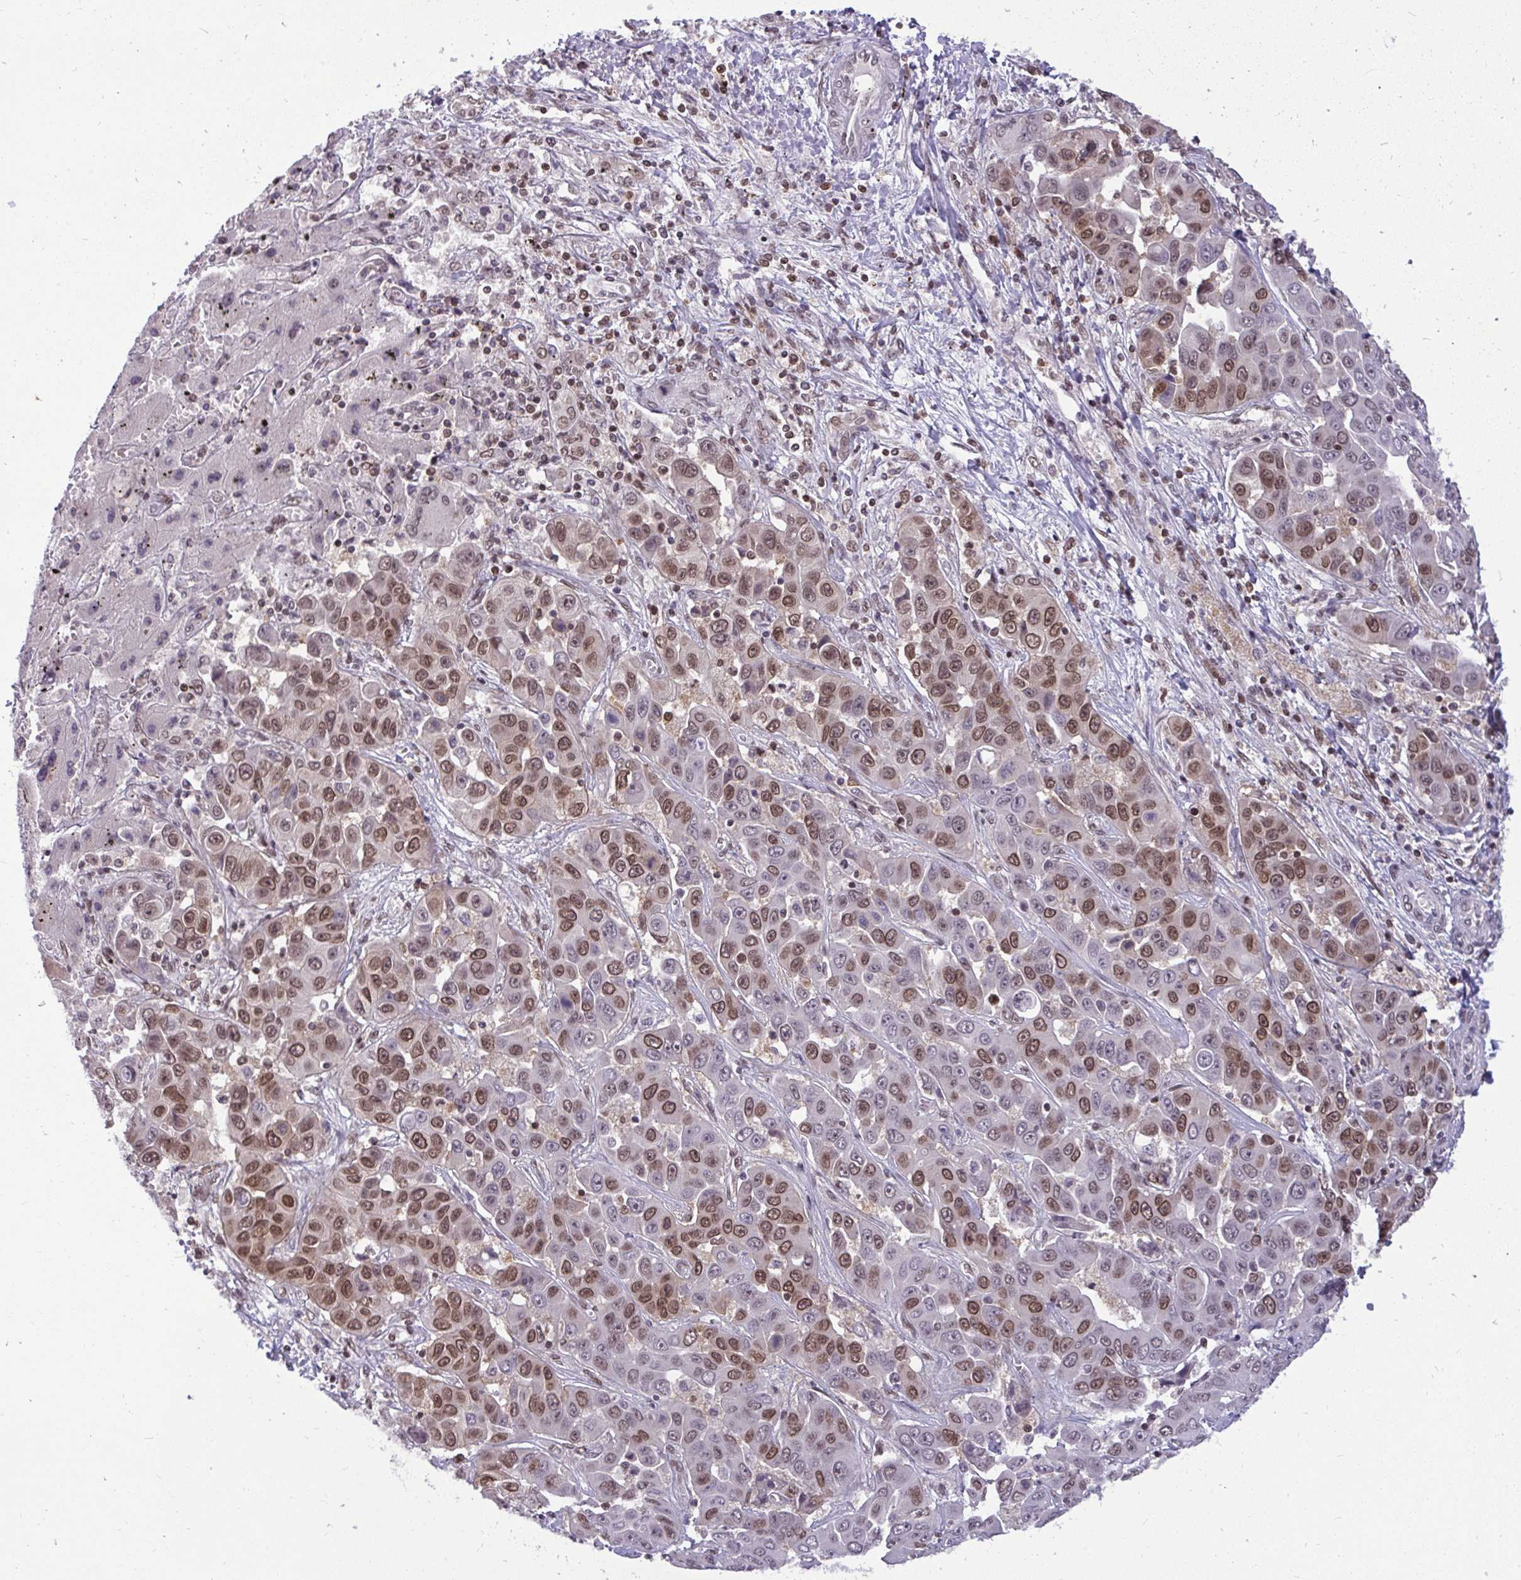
{"staining": {"intensity": "moderate", "quantity": "25%-75%", "location": "nuclear"}, "tissue": "liver cancer", "cell_type": "Tumor cells", "image_type": "cancer", "snomed": [{"axis": "morphology", "description": "Cholangiocarcinoma"}, {"axis": "topography", "description": "Liver"}], "caption": "Immunohistochemistry micrograph of neoplastic tissue: human cholangiocarcinoma (liver) stained using immunohistochemistry exhibits medium levels of moderate protein expression localized specifically in the nuclear of tumor cells, appearing as a nuclear brown color.", "gene": "JPT1", "patient": {"sex": "female", "age": 52}}